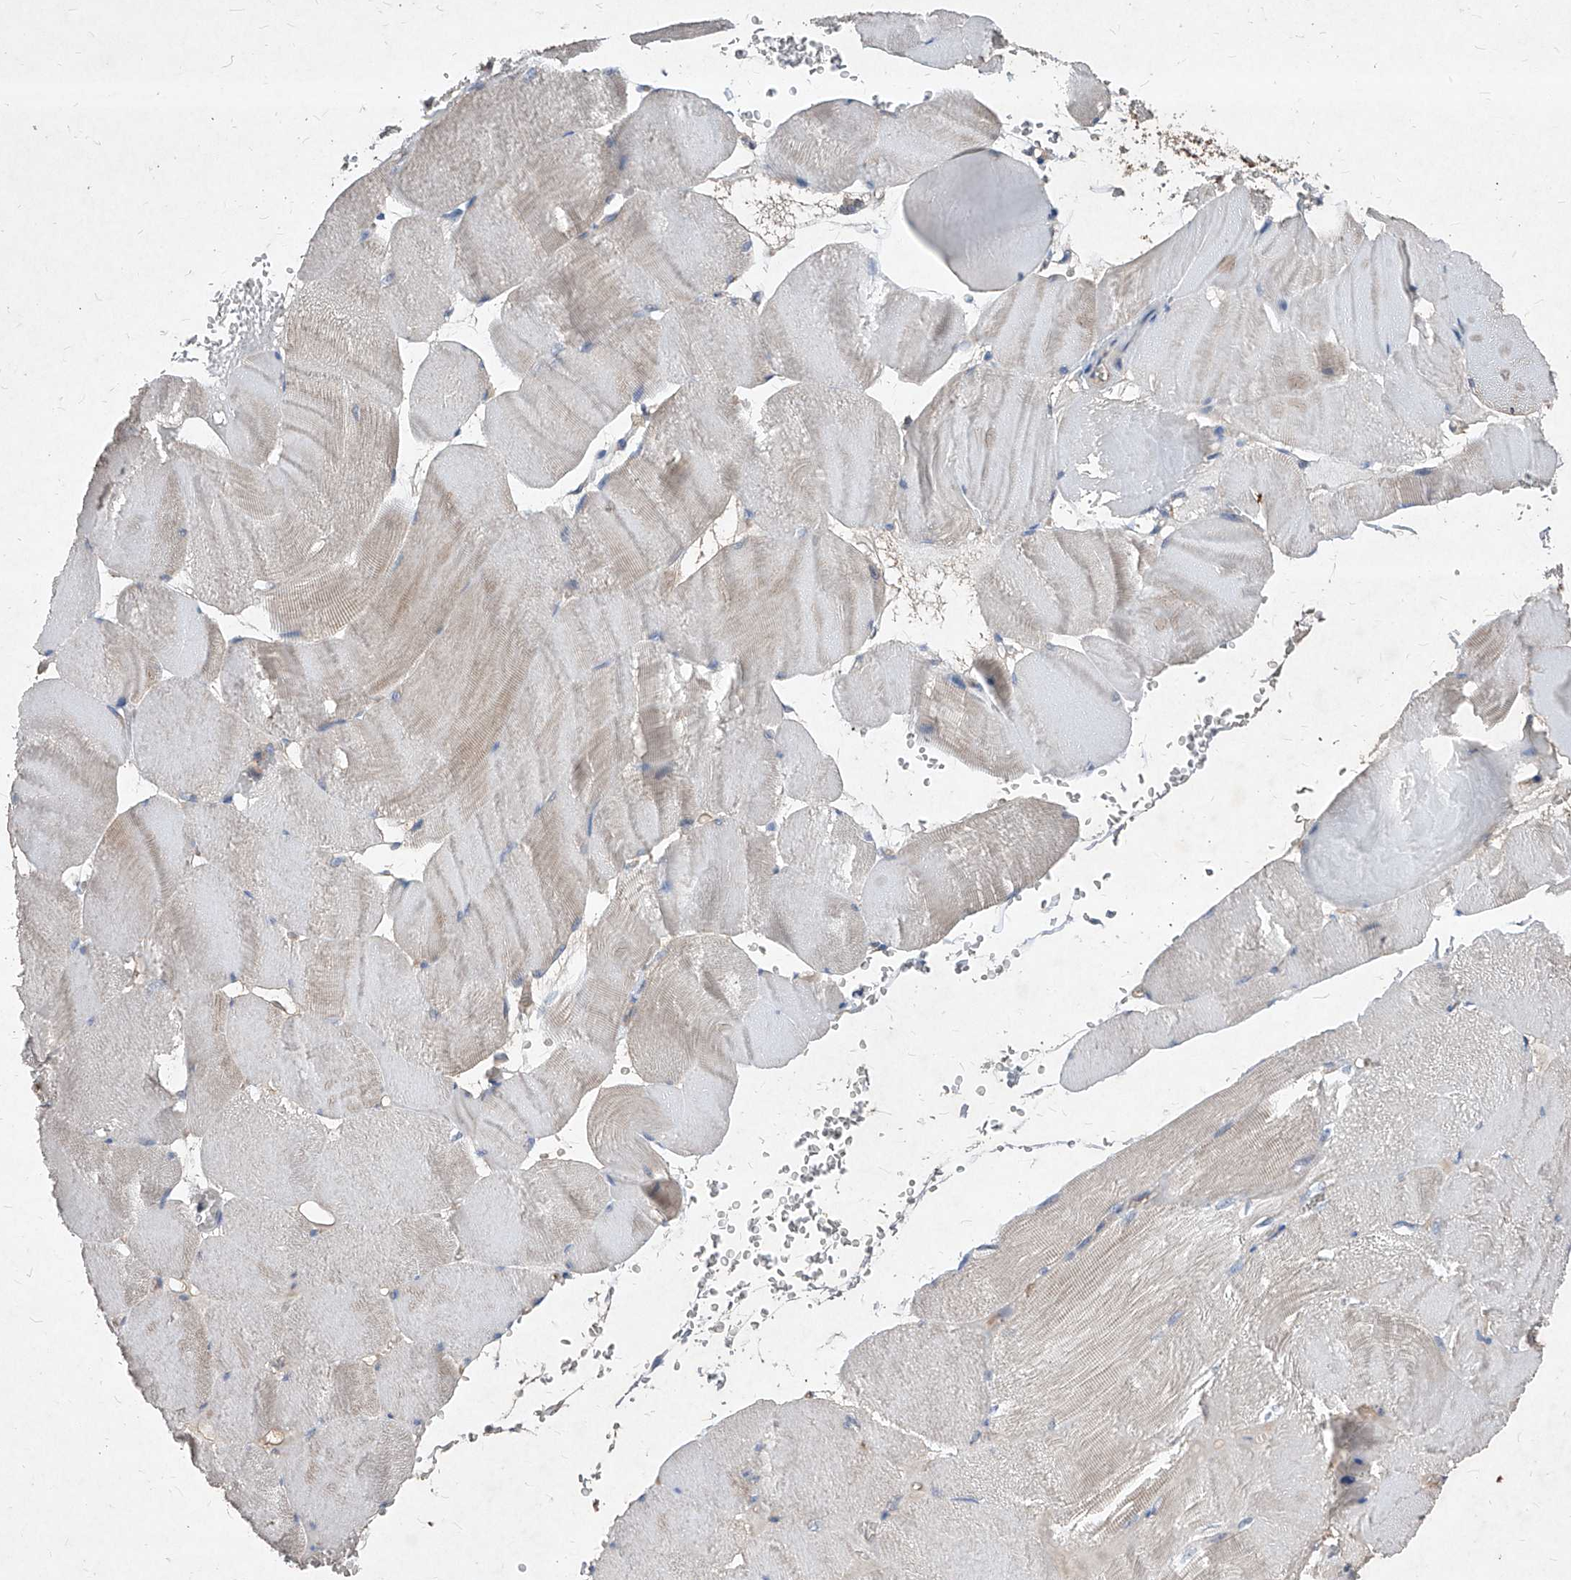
{"staining": {"intensity": "weak", "quantity": "<25%", "location": "cytoplasmic/membranous"}, "tissue": "skeletal muscle", "cell_type": "Myocytes", "image_type": "normal", "snomed": [{"axis": "morphology", "description": "Normal tissue, NOS"}, {"axis": "morphology", "description": "Basal cell carcinoma"}, {"axis": "topography", "description": "Skeletal muscle"}], "caption": "There is no significant staining in myocytes of skeletal muscle. (Stains: DAB immunohistochemistry (IHC) with hematoxylin counter stain, Microscopy: brightfield microscopy at high magnification).", "gene": "SYNGR1", "patient": {"sex": "female", "age": 64}}